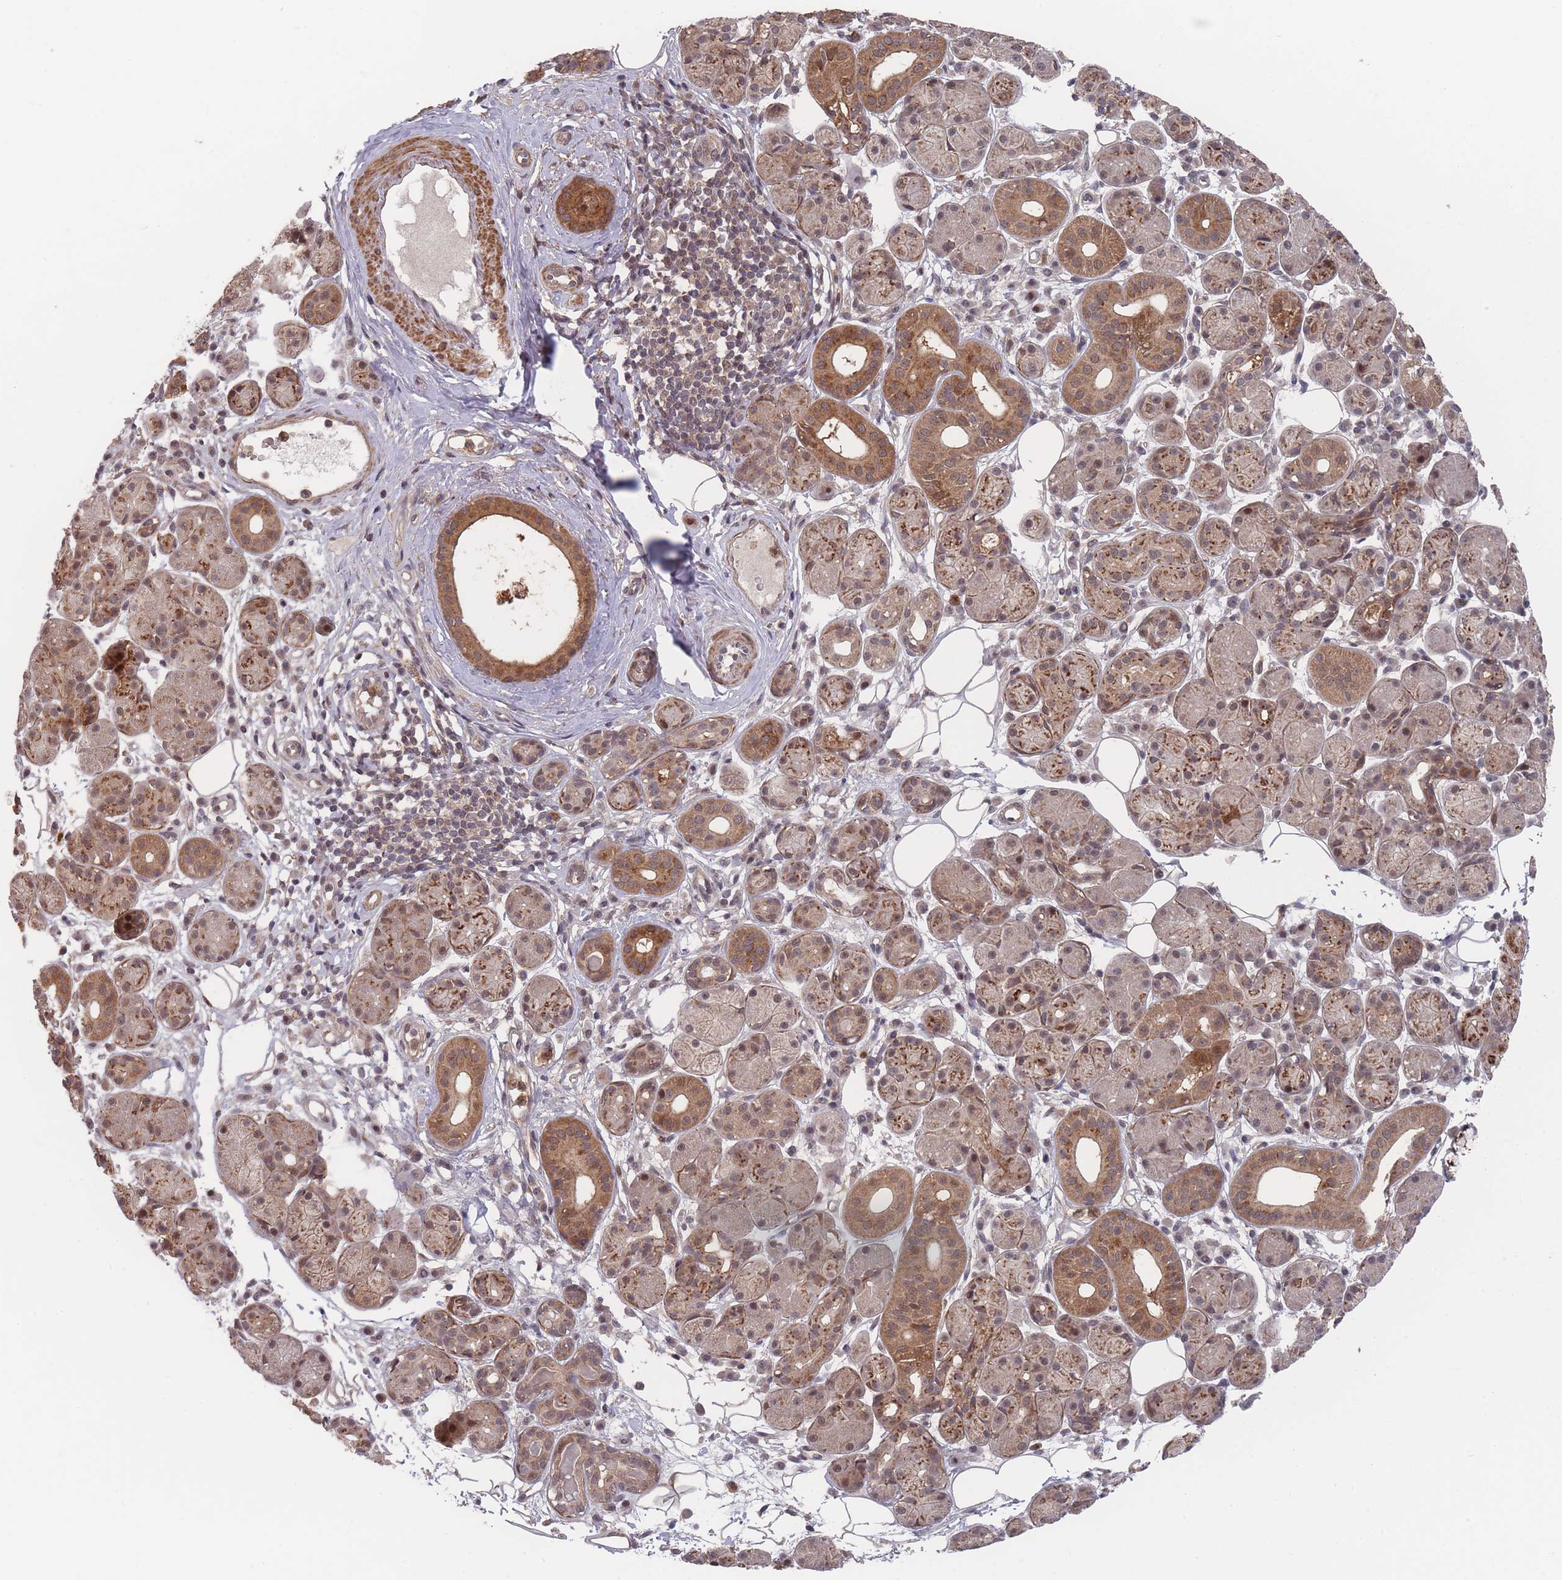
{"staining": {"intensity": "strong", "quantity": "25%-75%", "location": "cytoplasmic/membranous,nuclear"}, "tissue": "salivary gland", "cell_type": "Glandular cells", "image_type": "normal", "snomed": [{"axis": "morphology", "description": "Squamous cell carcinoma, NOS"}, {"axis": "topography", "description": "Skin"}, {"axis": "topography", "description": "Head-Neck"}], "caption": "Brown immunohistochemical staining in normal salivary gland reveals strong cytoplasmic/membranous,nuclear staining in about 25%-75% of glandular cells.", "gene": "SF3B1", "patient": {"sex": "male", "age": 80}}